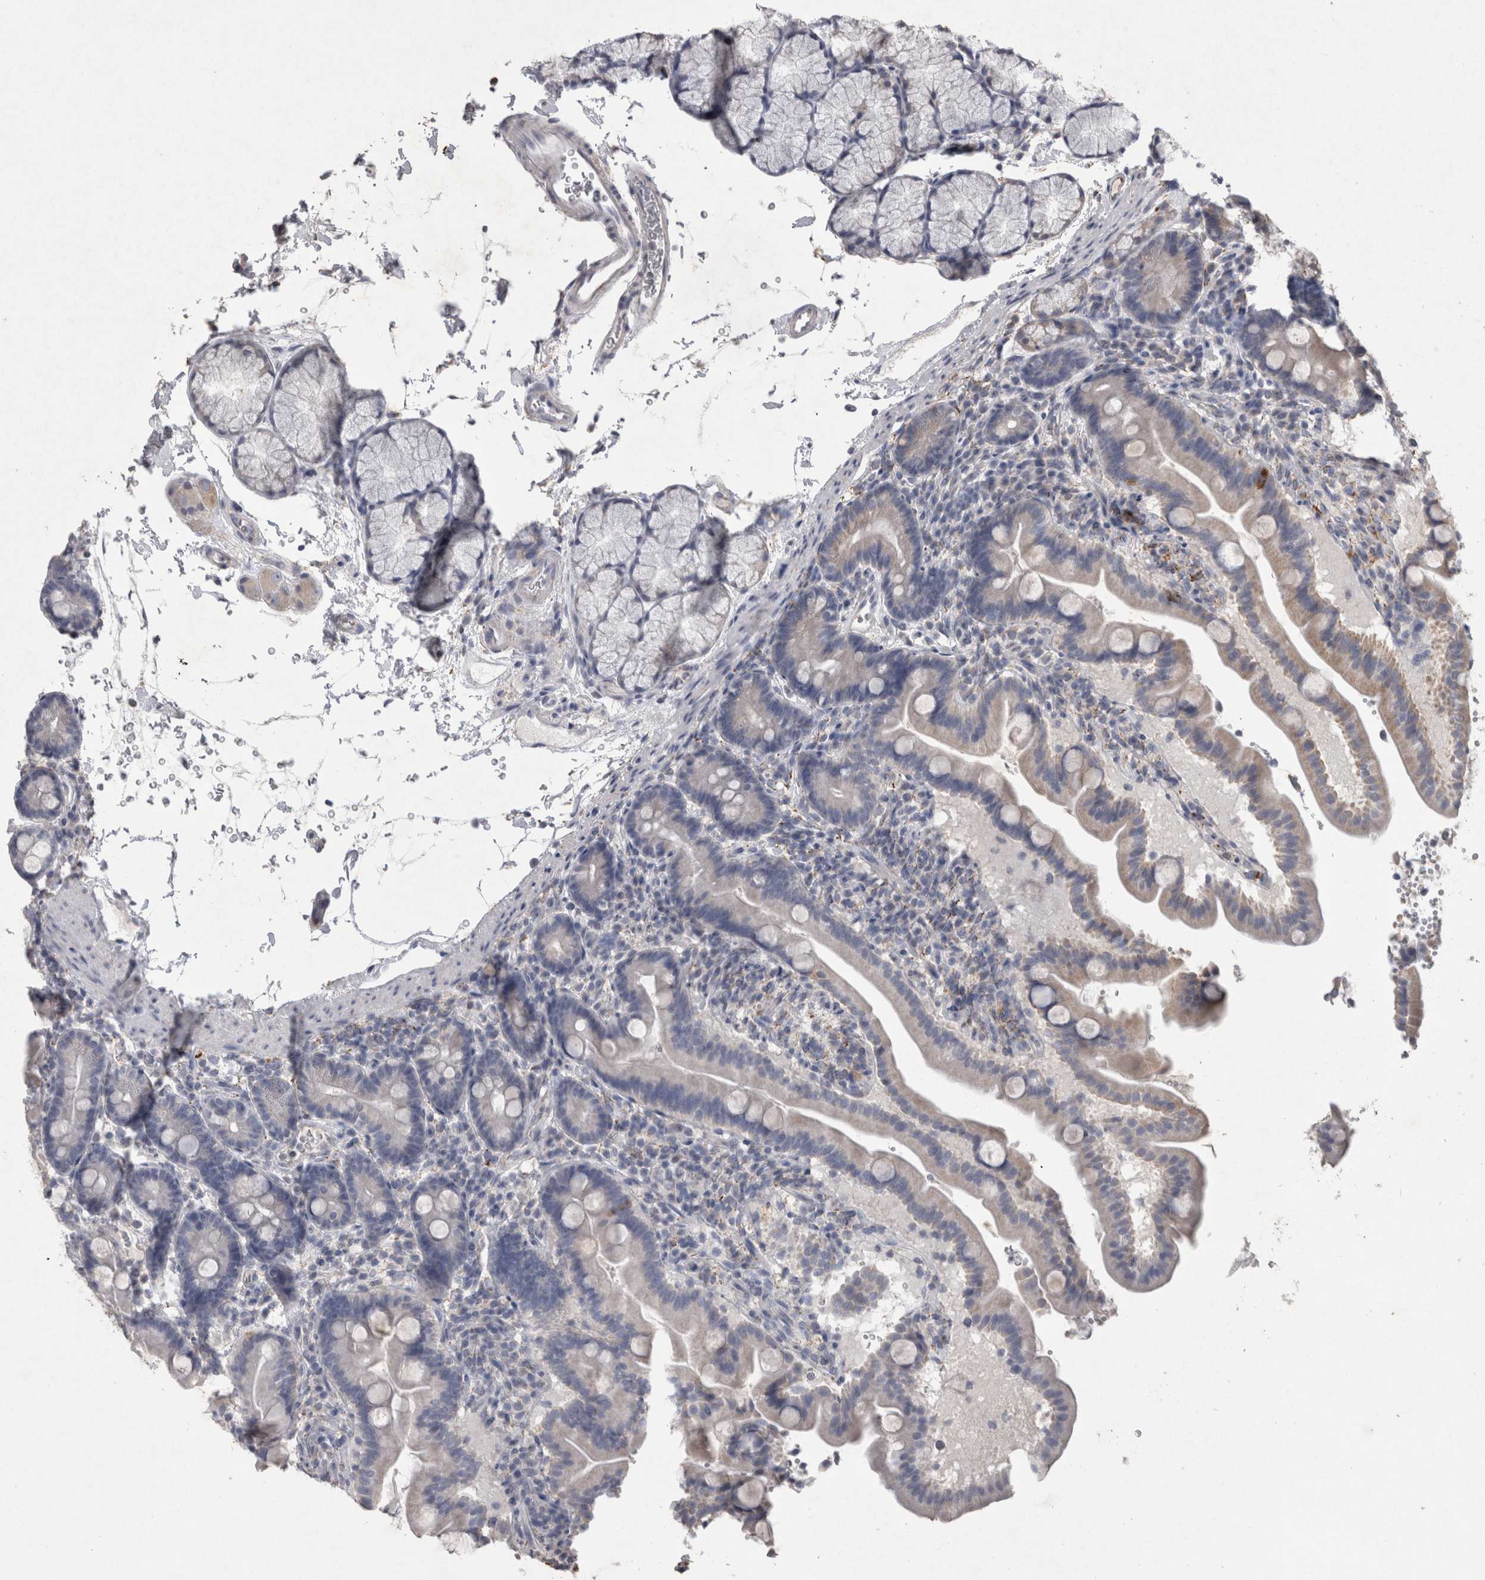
{"staining": {"intensity": "weak", "quantity": "25%-75%", "location": "cytoplasmic/membranous"}, "tissue": "duodenum", "cell_type": "Glandular cells", "image_type": "normal", "snomed": [{"axis": "morphology", "description": "Normal tissue, NOS"}, {"axis": "topography", "description": "Duodenum"}], "caption": "Duodenum stained for a protein (brown) reveals weak cytoplasmic/membranous positive positivity in about 25%-75% of glandular cells.", "gene": "DKK3", "patient": {"sex": "male", "age": 54}}